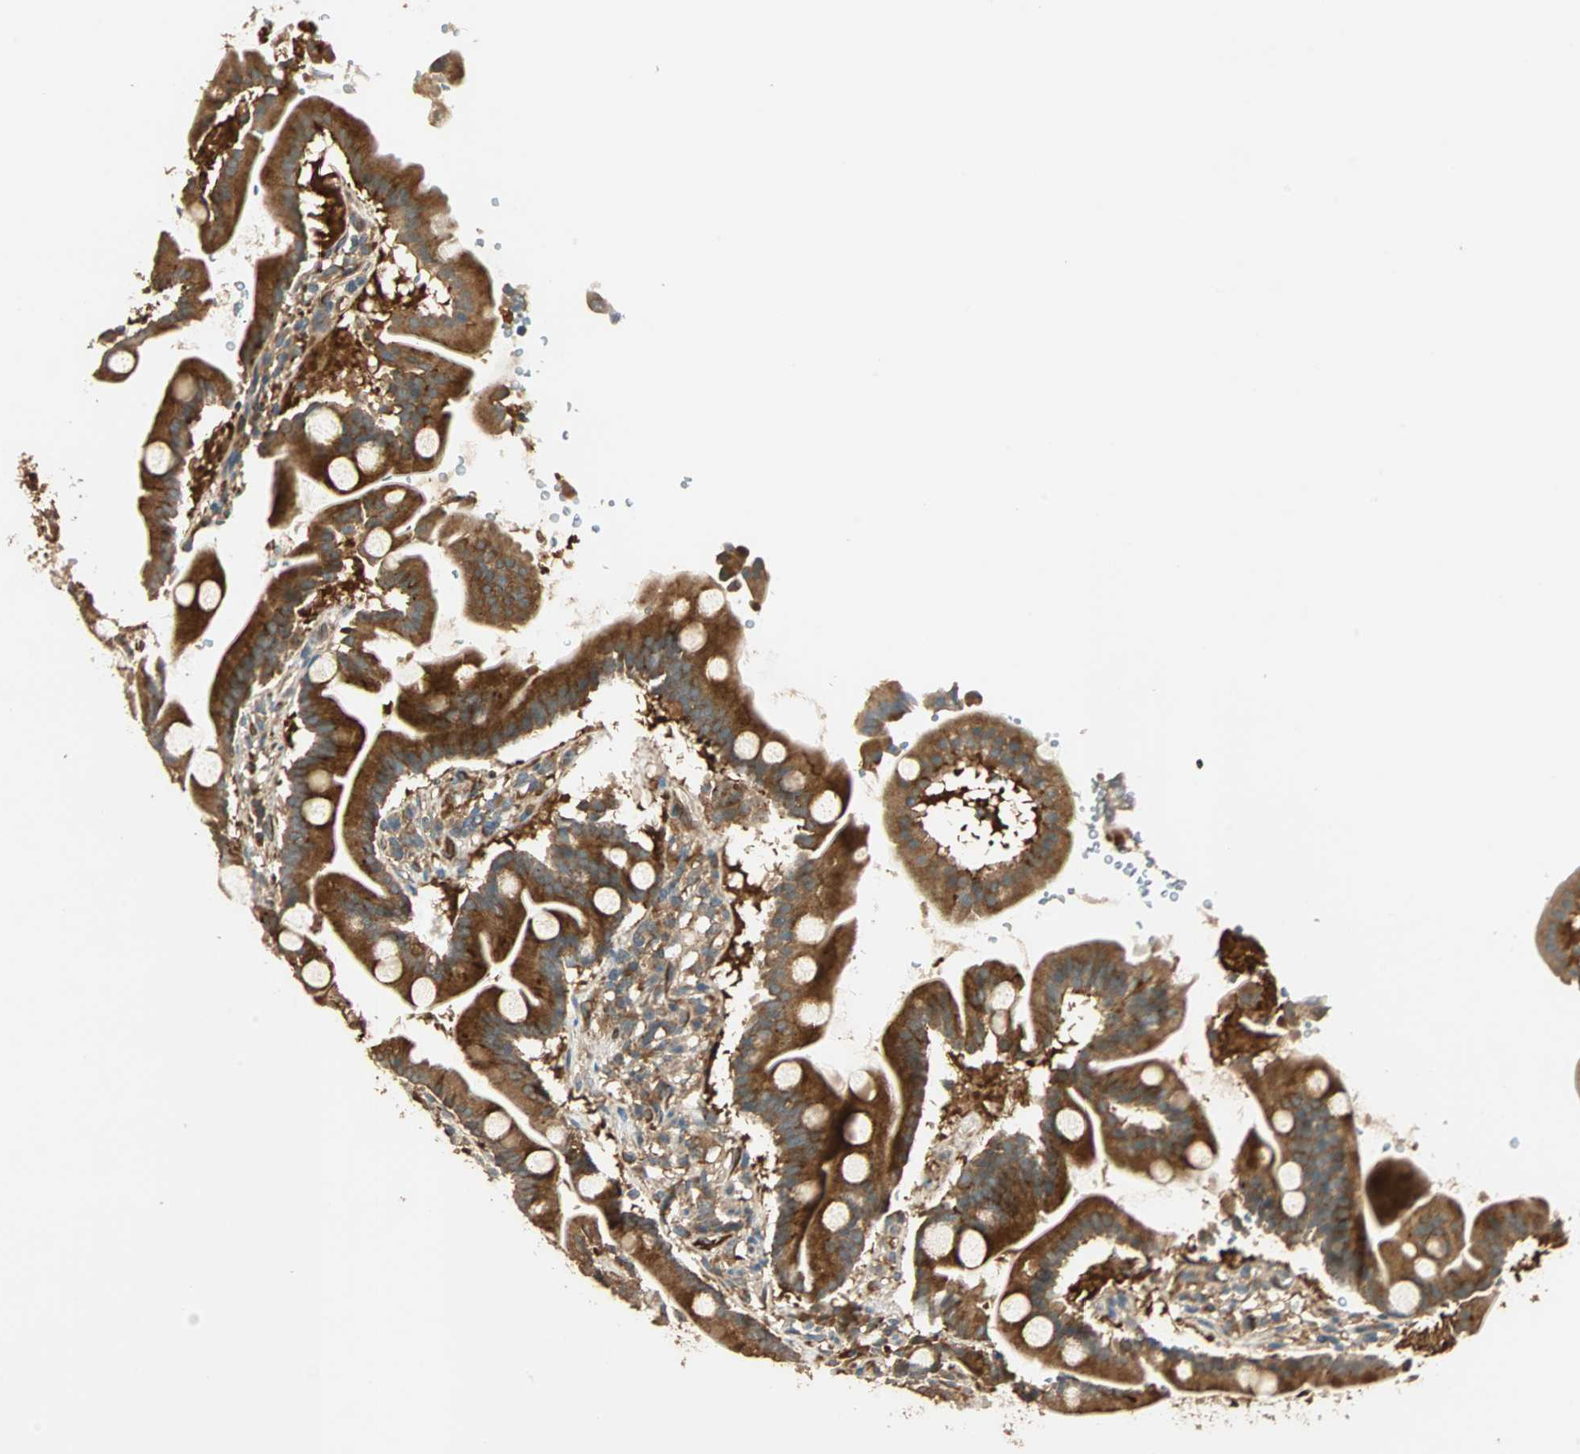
{"staining": {"intensity": "strong", "quantity": ">75%", "location": "cytoplasmic/membranous"}, "tissue": "duodenum", "cell_type": "Glandular cells", "image_type": "normal", "snomed": [{"axis": "morphology", "description": "Normal tissue, NOS"}, {"axis": "topography", "description": "Duodenum"}], "caption": "Glandular cells exhibit high levels of strong cytoplasmic/membranous positivity in approximately >75% of cells in unremarkable human duodenum. (DAB = brown stain, brightfield microscopy at high magnification).", "gene": "GALK1", "patient": {"sex": "male", "age": 50}}